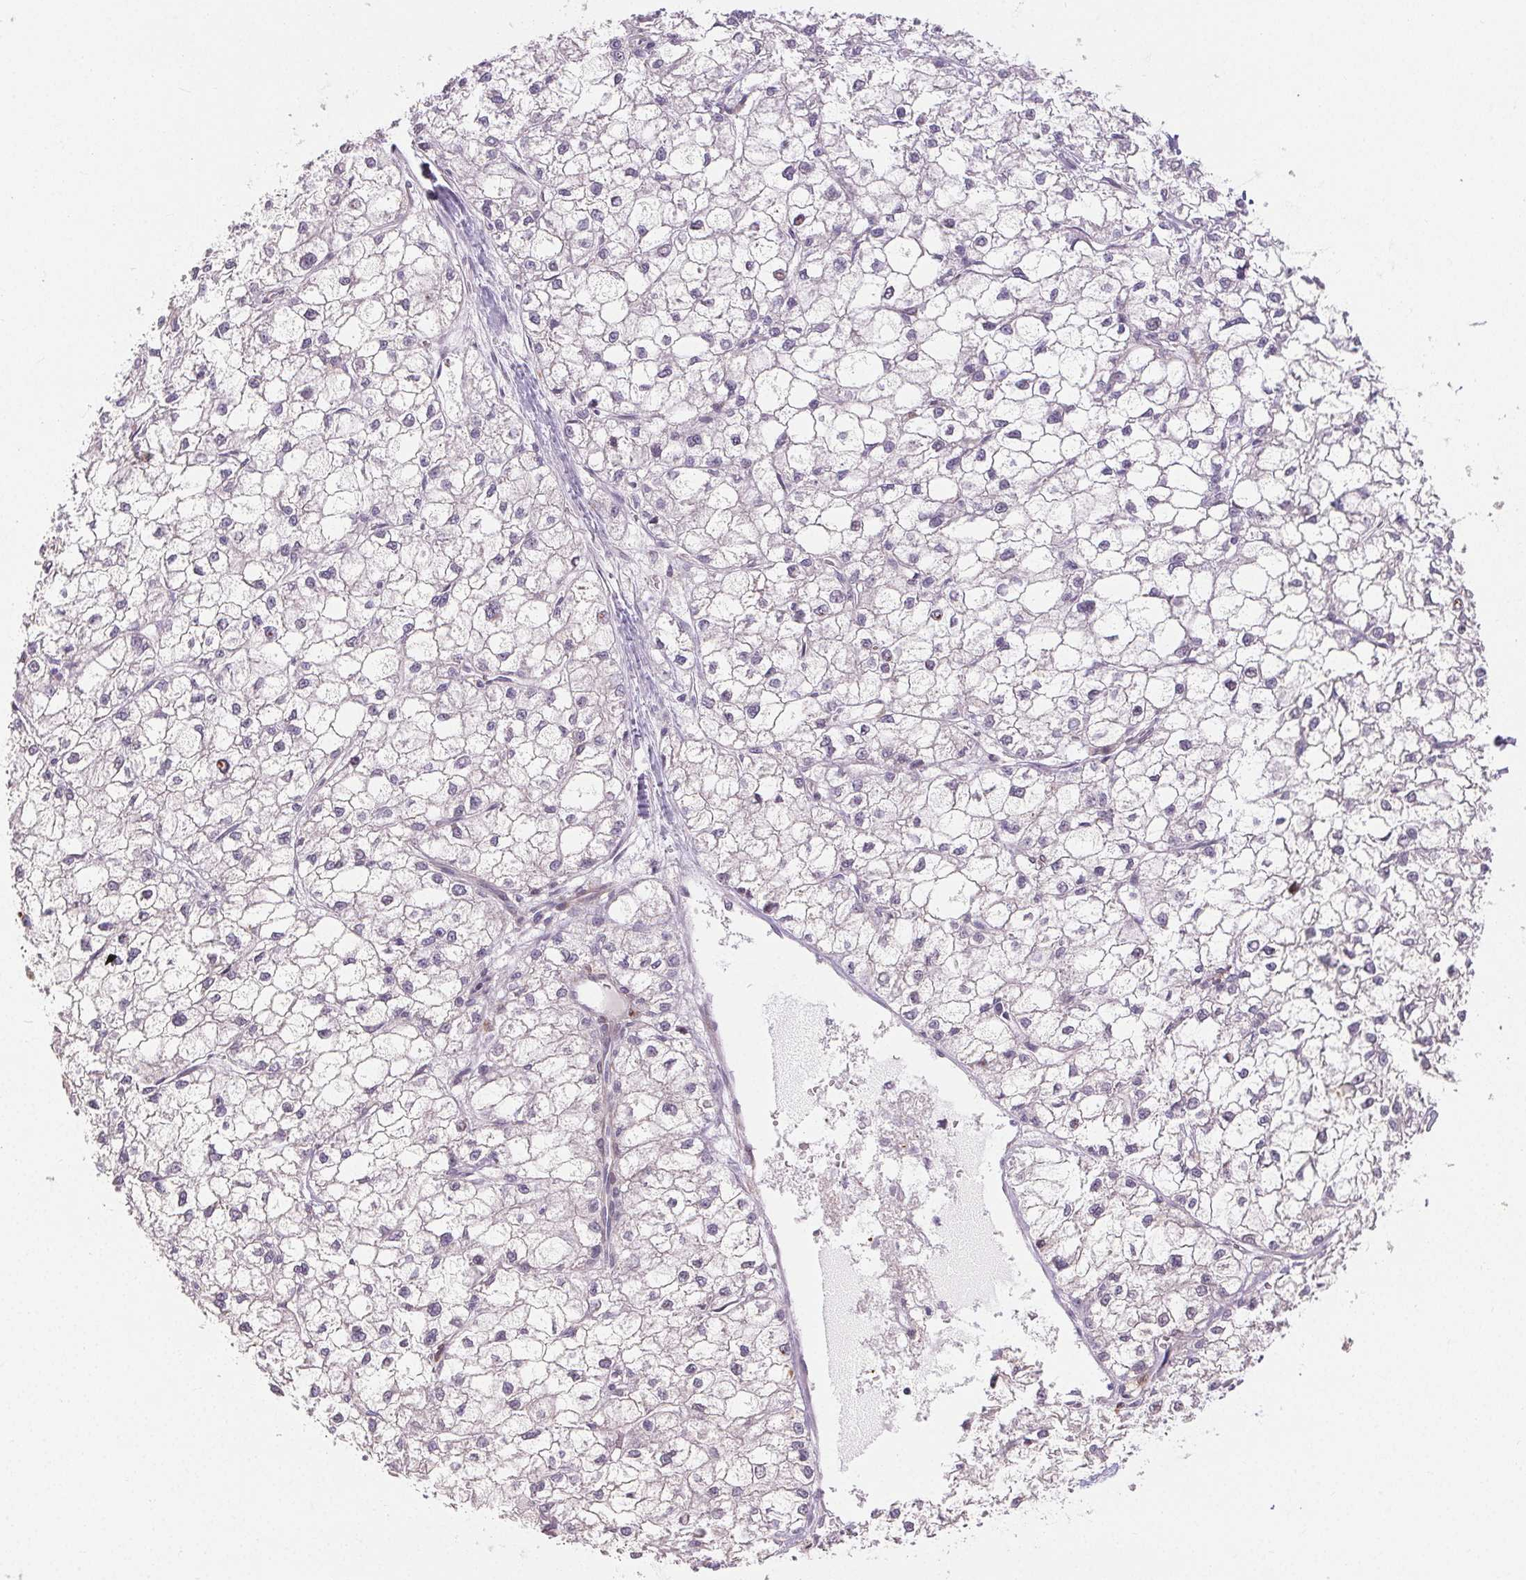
{"staining": {"intensity": "negative", "quantity": "none", "location": "none"}, "tissue": "liver cancer", "cell_type": "Tumor cells", "image_type": "cancer", "snomed": [{"axis": "morphology", "description": "Carcinoma, Hepatocellular, NOS"}, {"axis": "topography", "description": "Liver"}], "caption": "This is an immunohistochemistry photomicrograph of human liver cancer. There is no staining in tumor cells.", "gene": "RPGRIP1", "patient": {"sex": "female", "age": 43}}